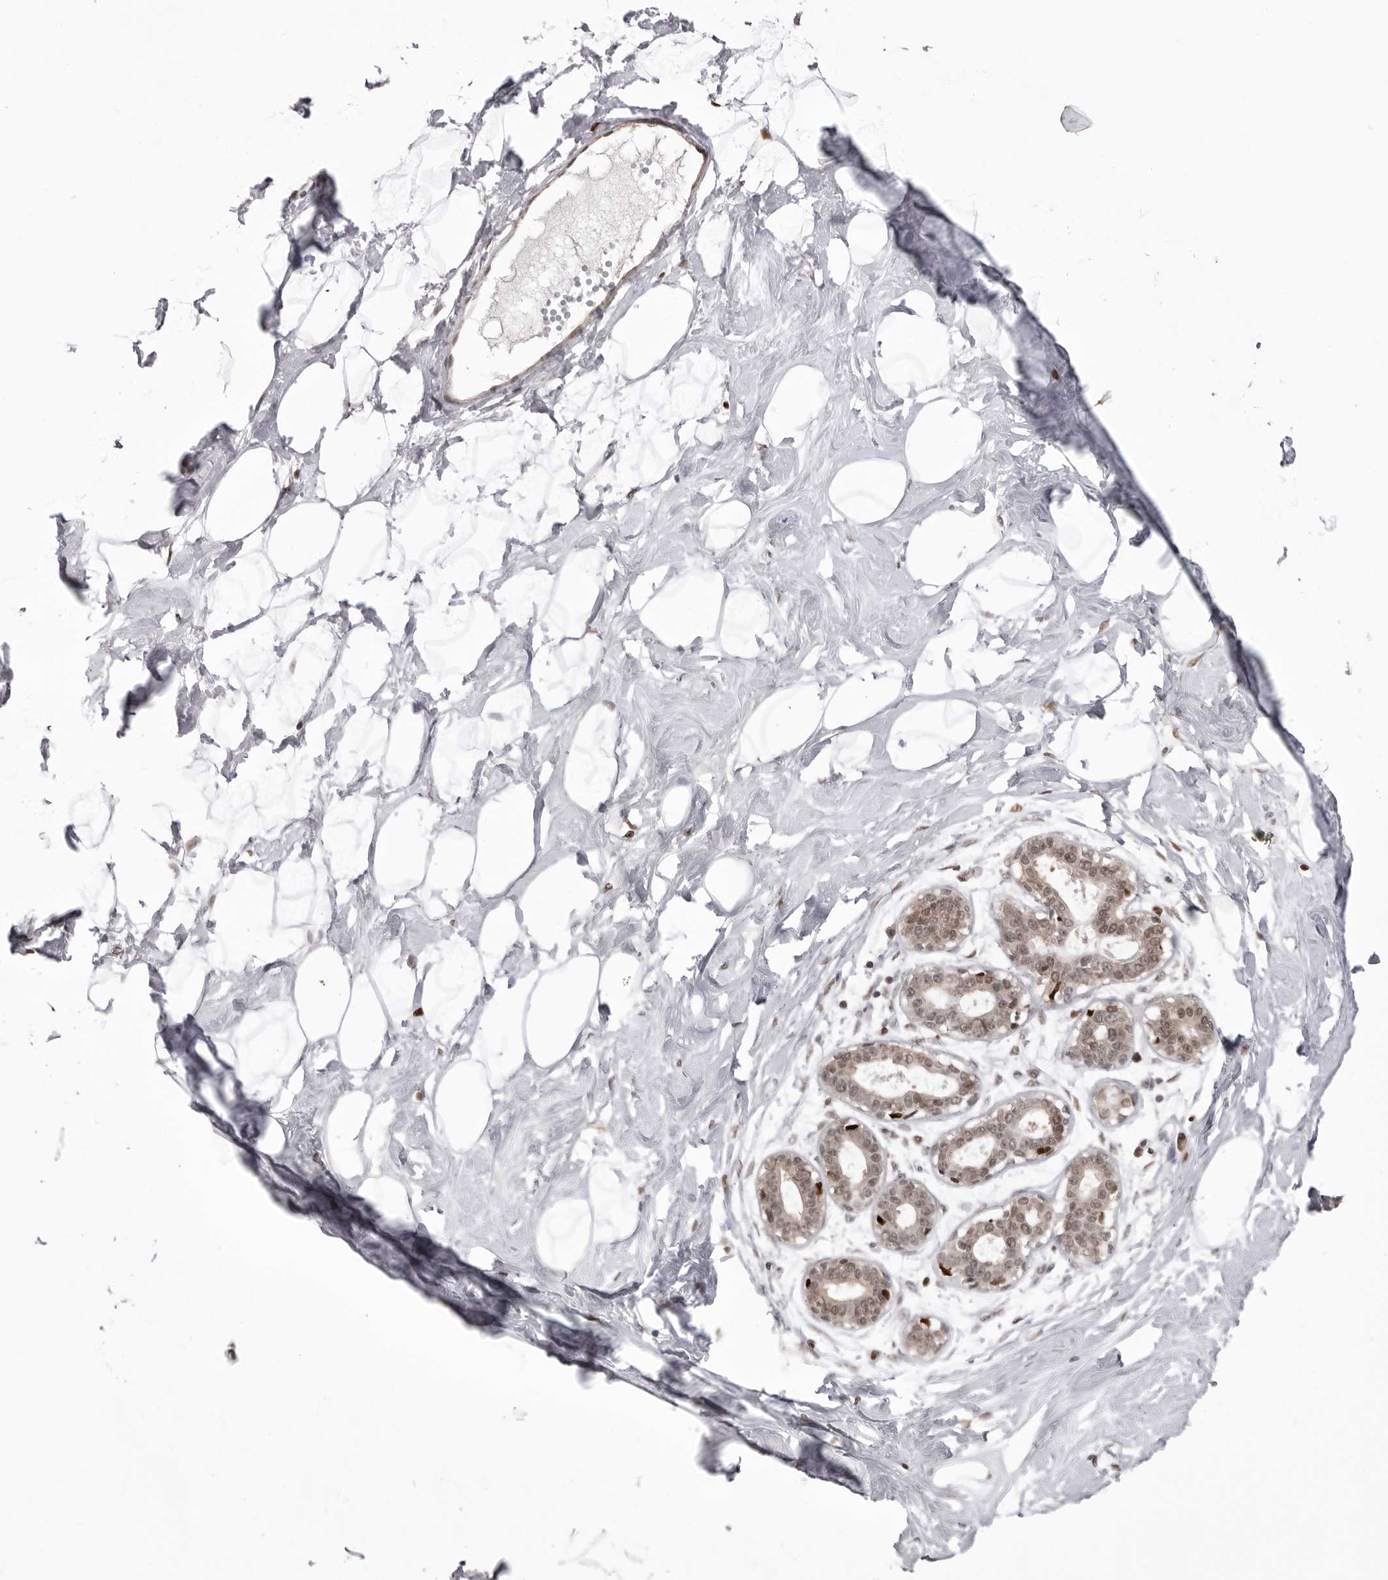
{"staining": {"intensity": "negative", "quantity": "none", "location": "none"}, "tissue": "breast", "cell_type": "Adipocytes", "image_type": "normal", "snomed": [{"axis": "morphology", "description": "Normal tissue, NOS"}, {"axis": "topography", "description": "Breast"}], "caption": "DAB (3,3'-diaminobenzidine) immunohistochemical staining of unremarkable human breast displays no significant positivity in adipocytes. (DAB IHC, high magnification).", "gene": "PTK2B", "patient": {"sex": "female", "age": 23}}